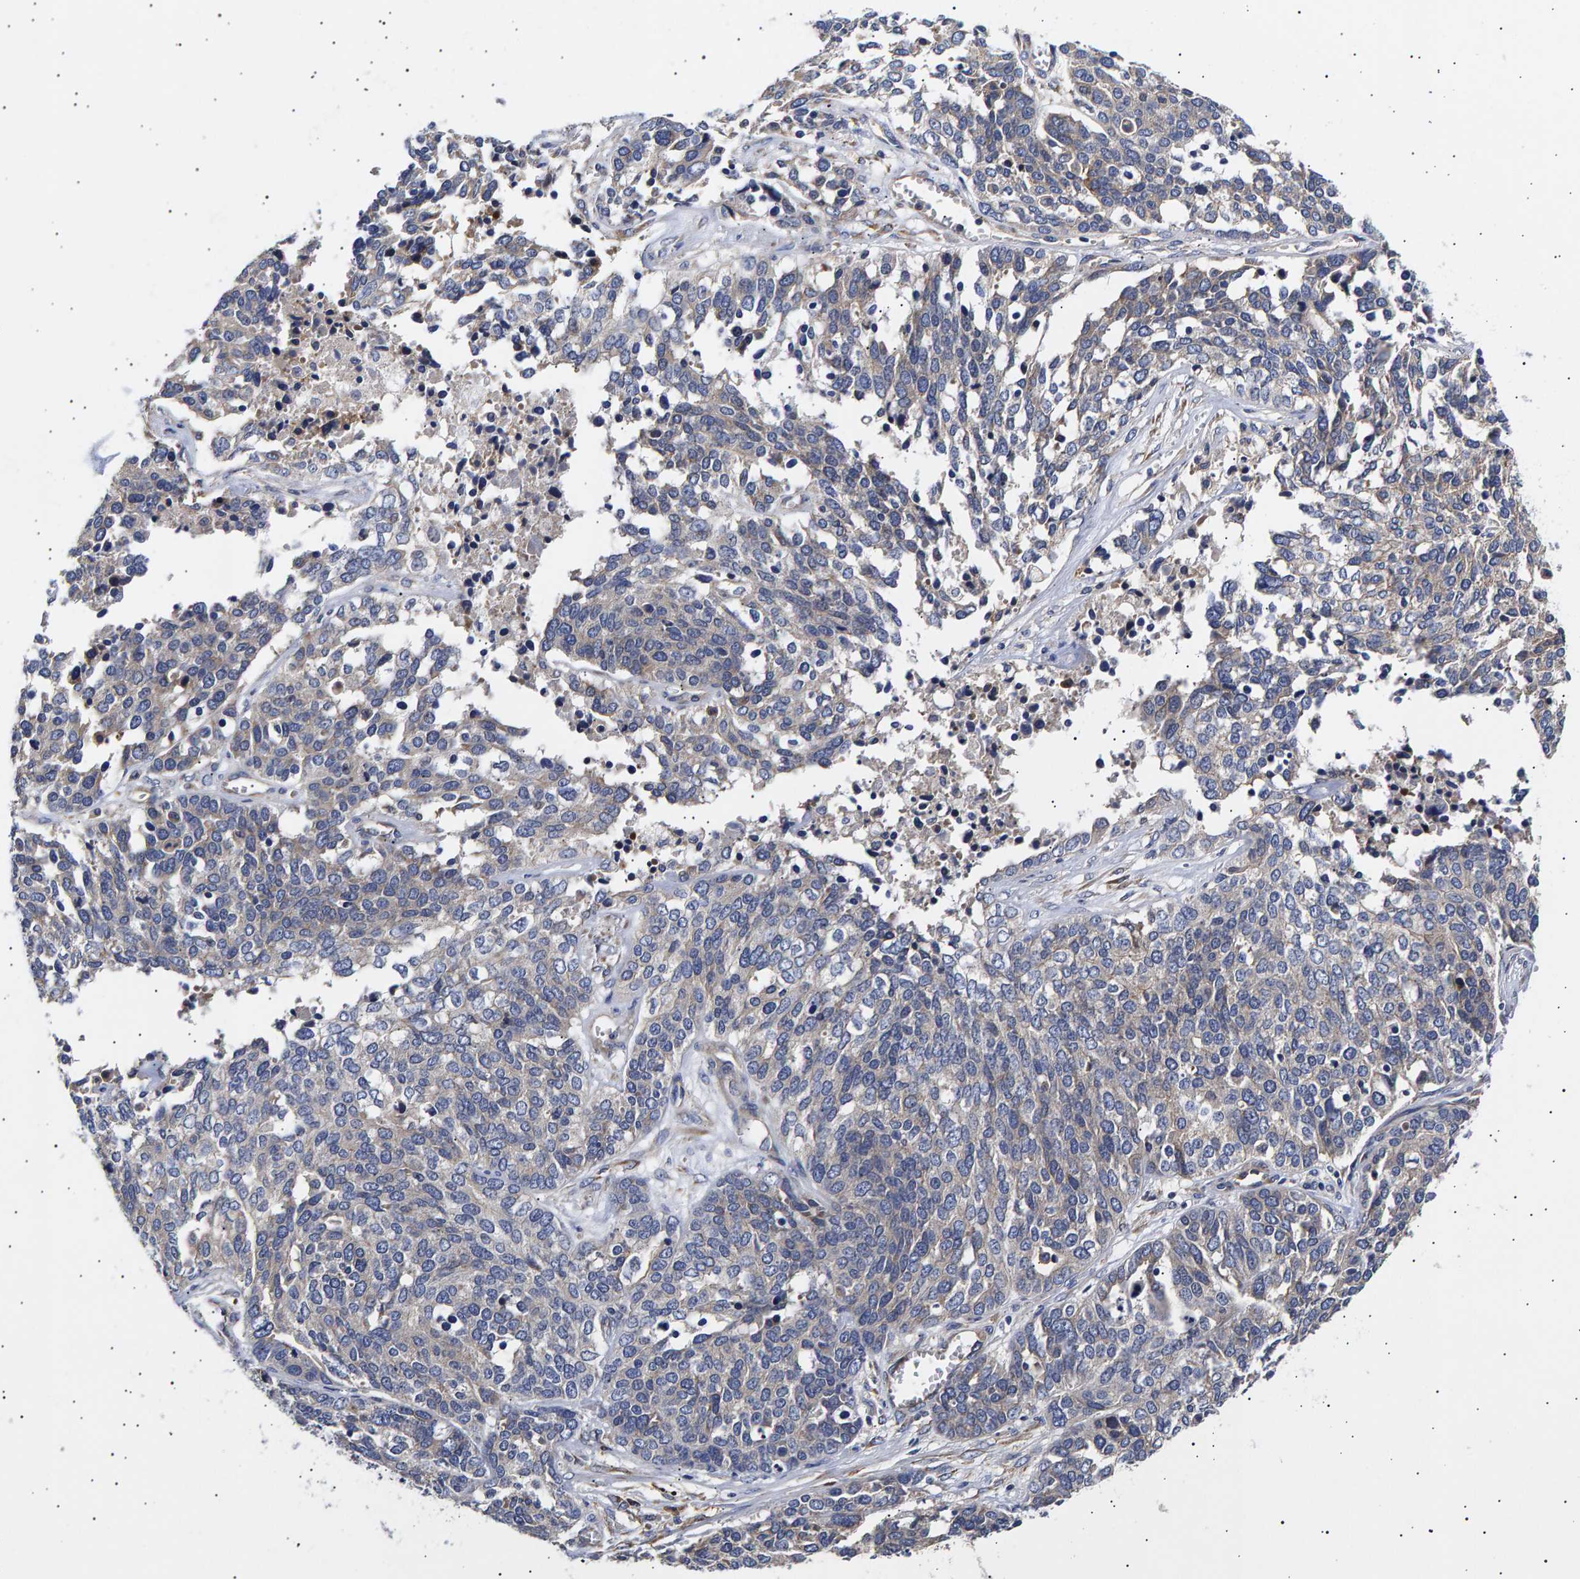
{"staining": {"intensity": "negative", "quantity": "none", "location": "none"}, "tissue": "ovarian cancer", "cell_type": "Tumor cells", "image_type": "cancer", "snomed": [{"axis": "morphology", "description": "Cystadenocarcinoma, serous, NOS"}, {"axis": "topography", "description": "Ovary"}], "caption": "DAB immunohistochemical staining of human serous cystadenocarcinoma (ovarian) reveals no significant positivity in tumor cells. (Brightfield microscopy of DAB (3,3'-diaminobenzidine) IHC at high magnification).", "gene": "ANKRD40", "patient": {"sex": "female", "age": 44}}